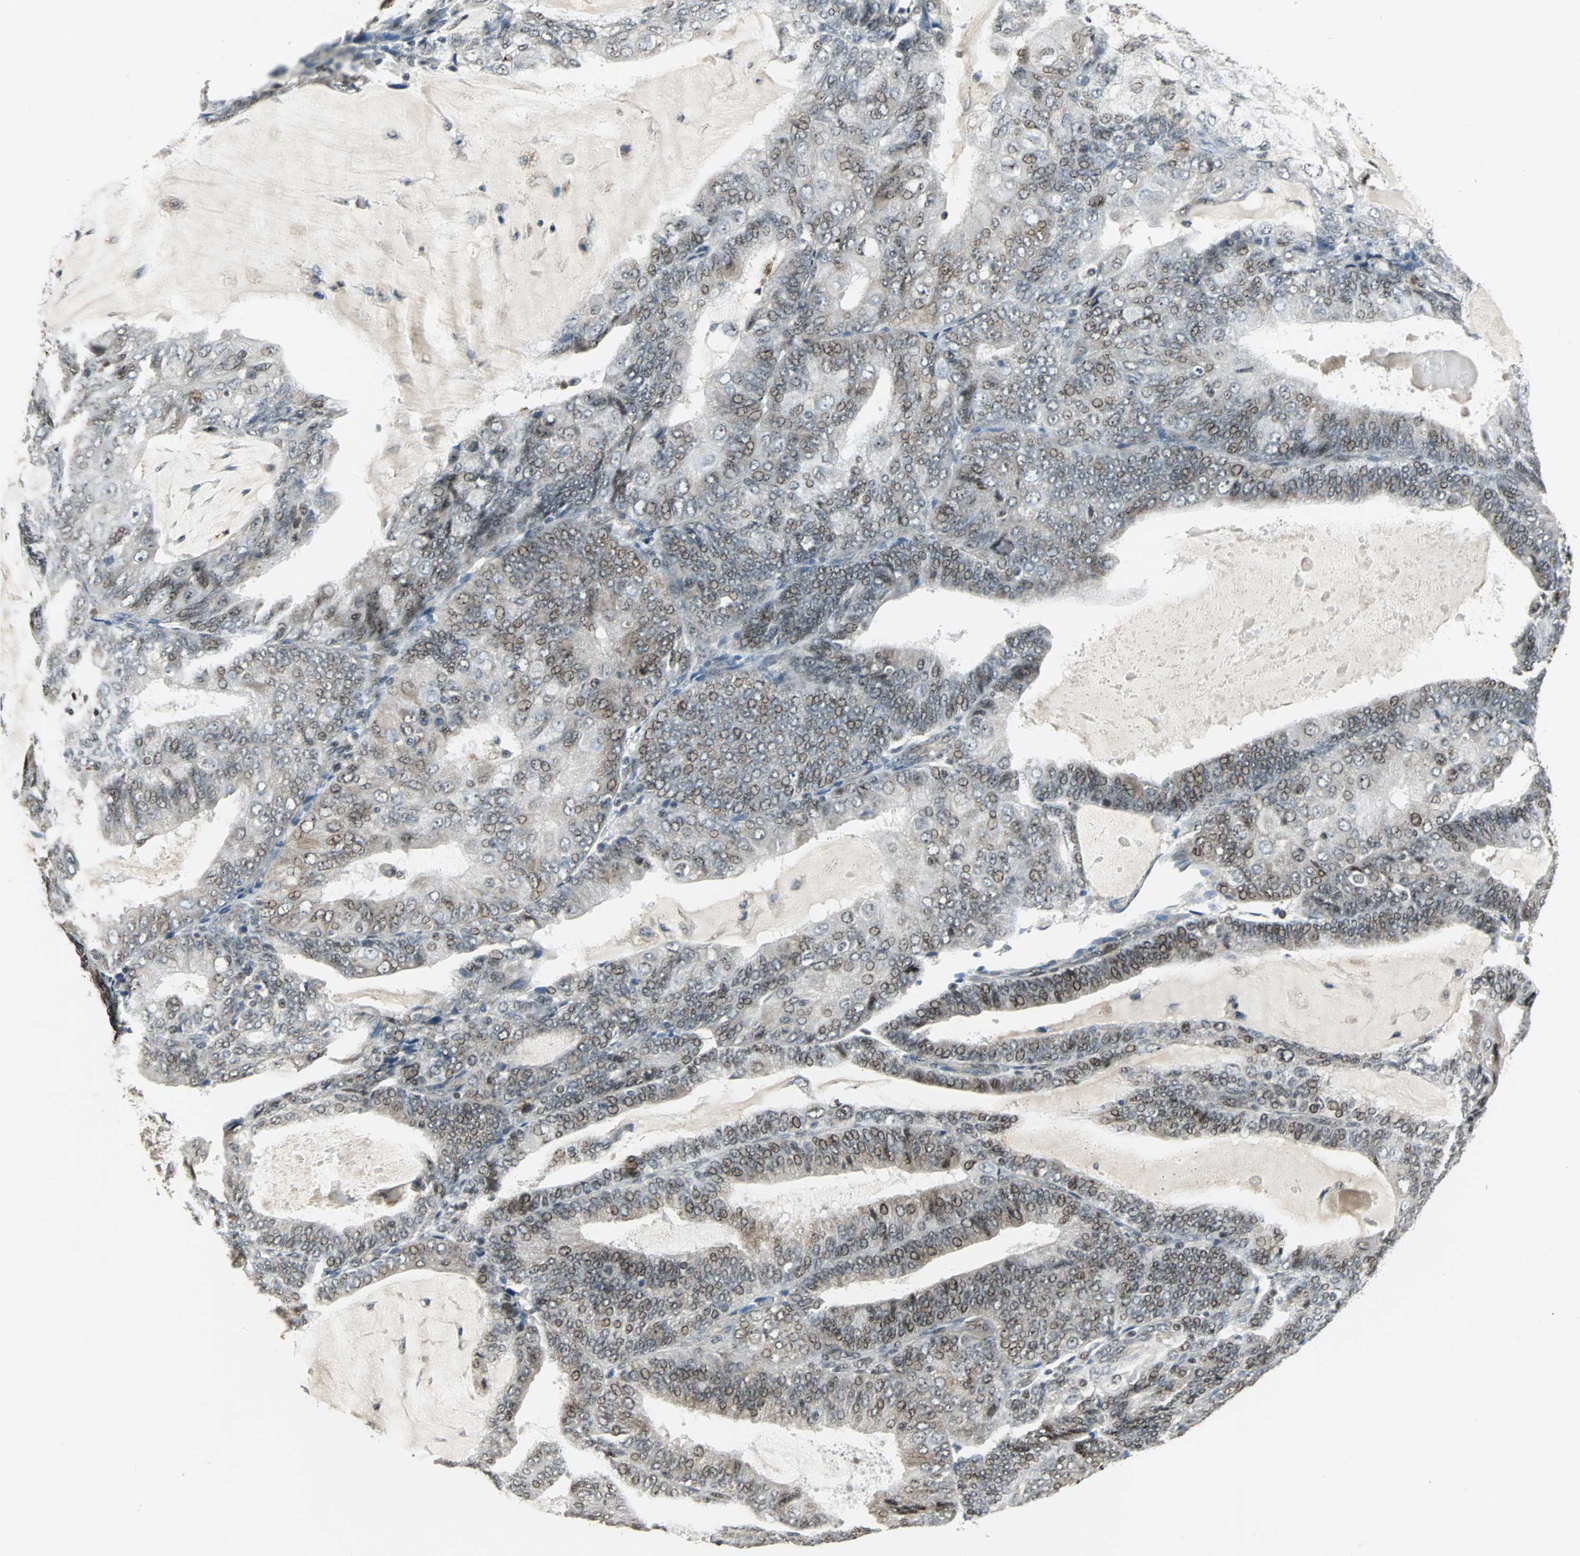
{"staining": {"intensity": "moderate", "quantity": "25%-75%", "location": "nuclear"}, "tissue": "endometrial cancer", "cell_type": "Tumor cells", "image_type": "cancer", "snomed": [{"axis": "morphology", "description": "Adenocarcinoma, NOS"}, {"axis": "topography", "description": "Endometrium"}], "caption": "A photomicrograph of human adenocarcinoma (endometrial) stained for a protein displays moderate nuclear brown staining in tumor cells.", "gene": "MED4", "patient": {"sex": "female", "age": 81}}